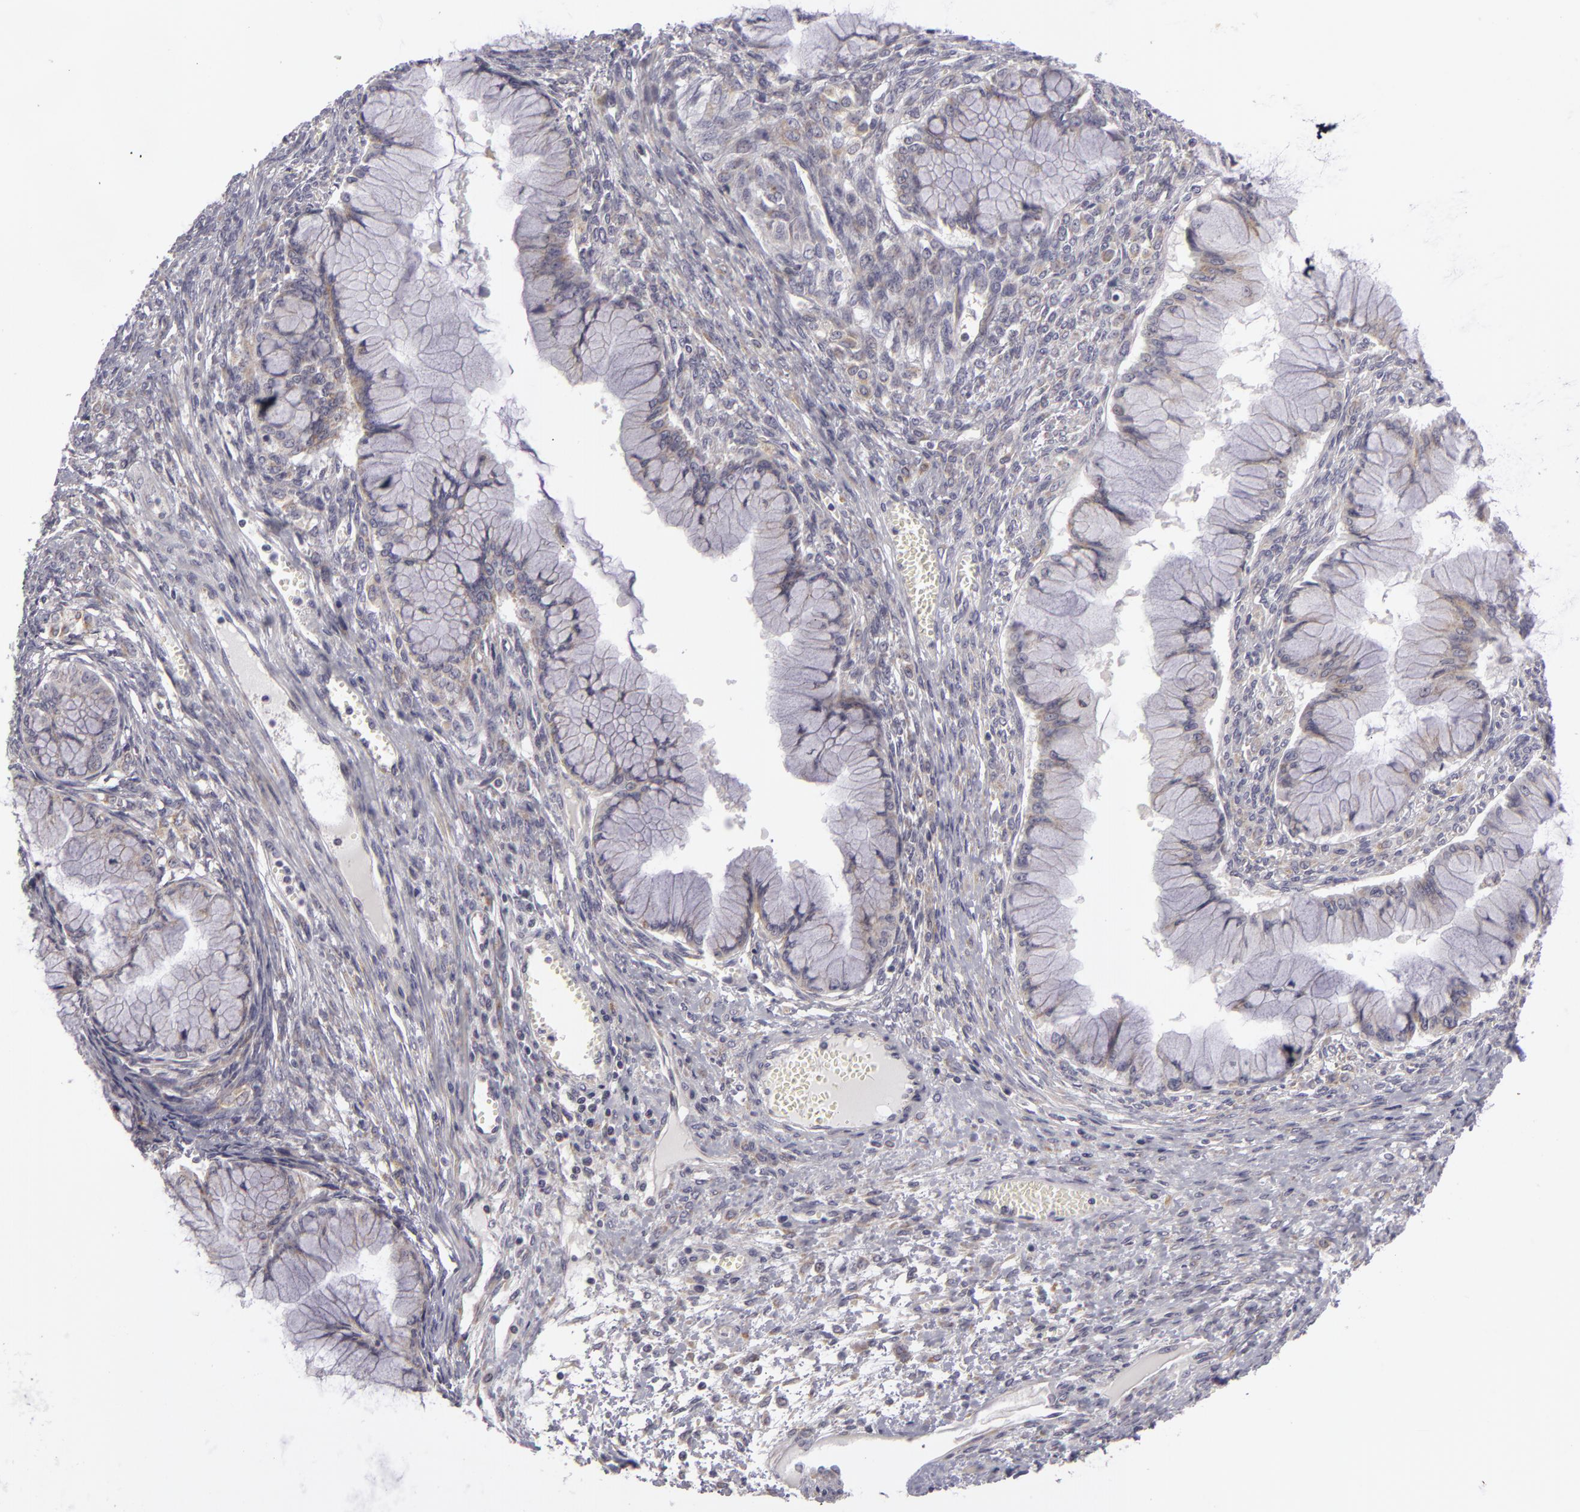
{"staining": {"intensity": "weak", "quantity": "25%-75%", "location": "cytoplasmic/membranous"}, "tissue": "ovarian cancer", "cell_type": "Tumor cells", "image_type": "cancer", "snomed": [{"axis": "morphology", "description": "Cystadenocarcinoma, mucinous, NOS"}, {"axis": "topography", "description": "Ovary"}], "caption": "Protein analysis of ovarian cancer tissue displays weak cytoplasmic/membranous expression in about 25%-75% of tumor cells. The staining was performed using DAB to visualize the protein expression in brown, while the nuclei were stained in blue with hematoxylin (Magnification: 20x).", "gene": "ATP2B3", "patient": {"sex": "female", "age": 63}}